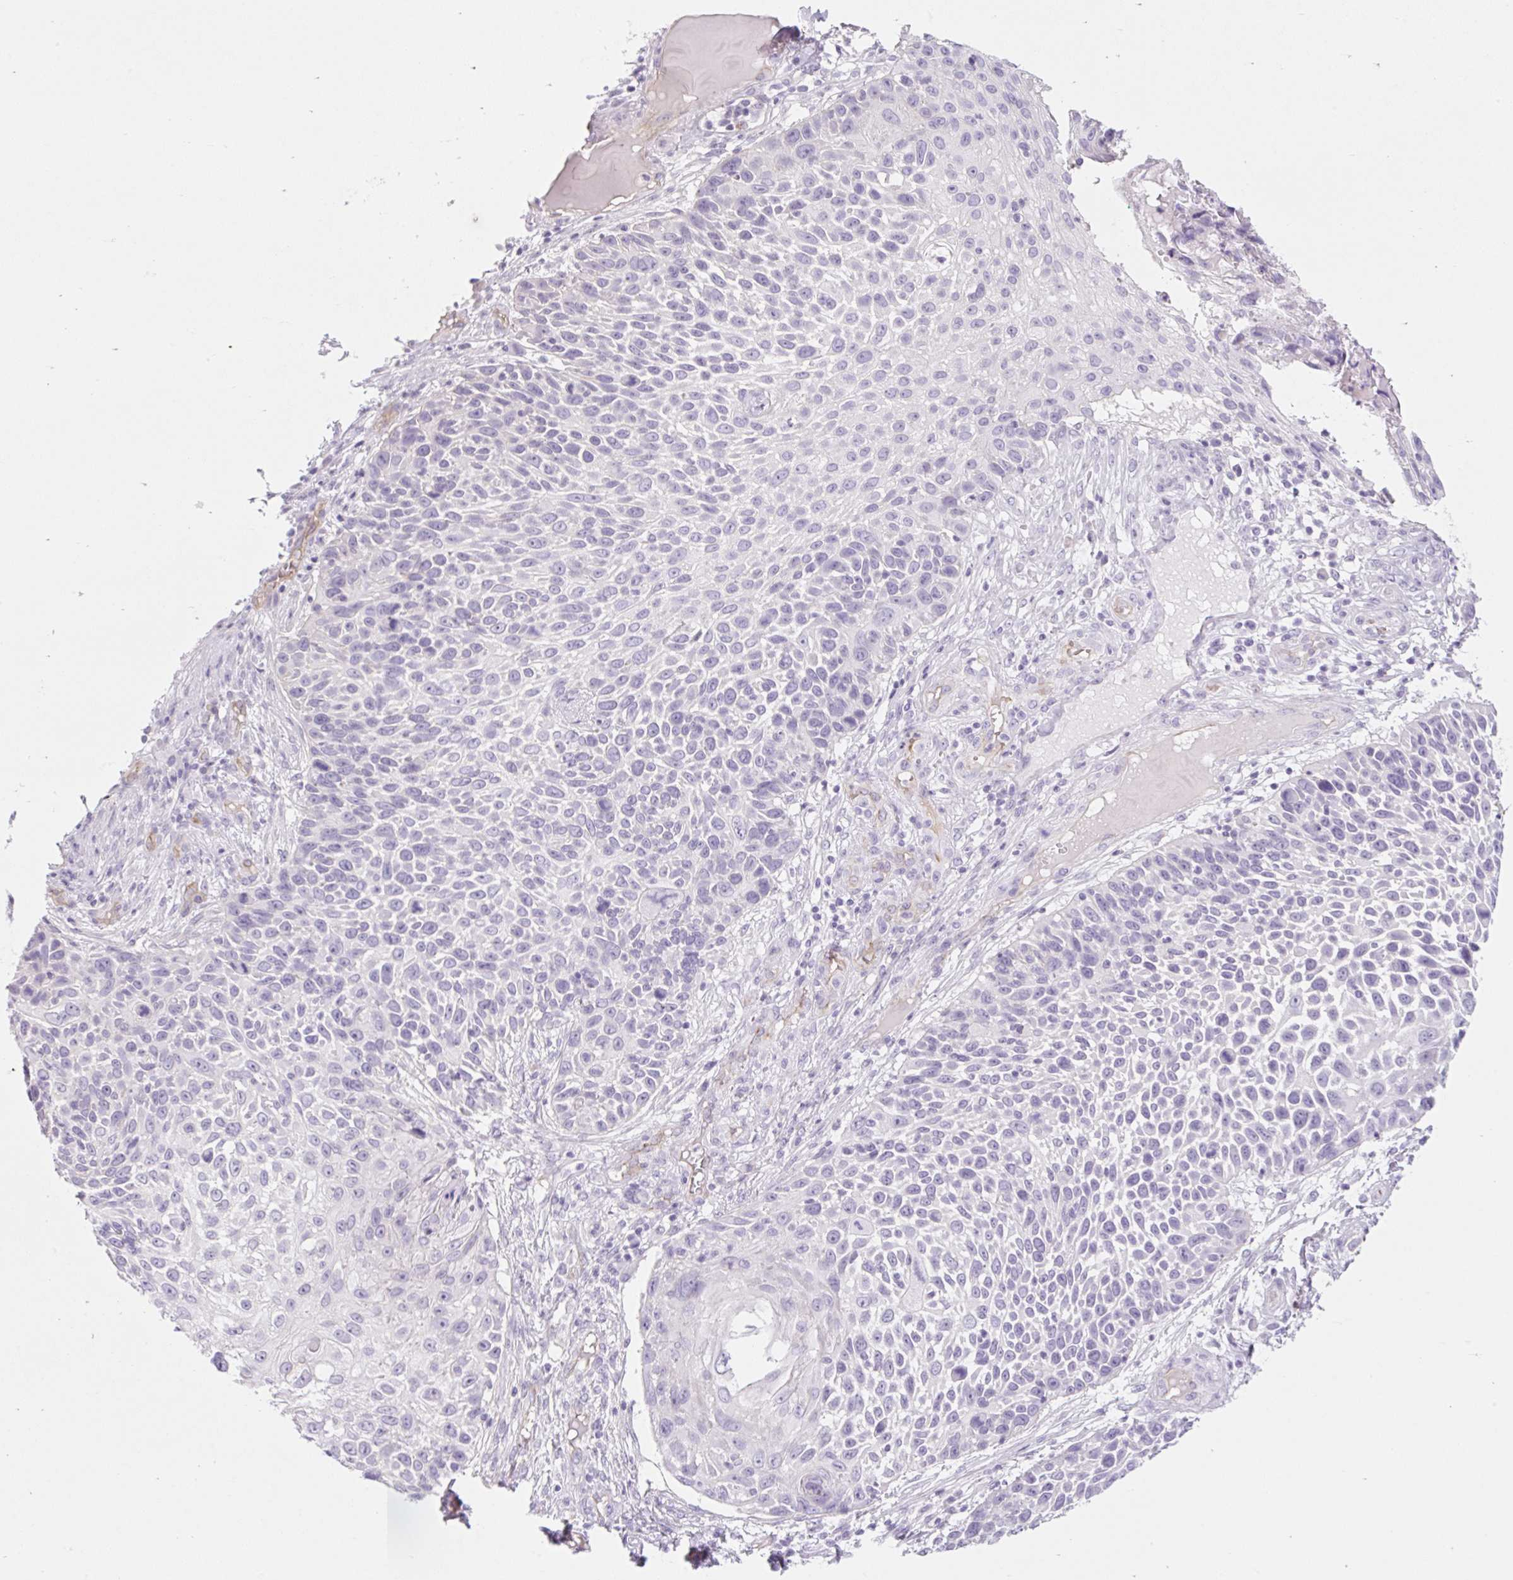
{"staining": {"intensity": "negative", "quantity": "none", "location": "none"}, "tissue": "skin cancer", "cell_type": "Tumor cells", "image_type": "cancer", "snomed": [{"axis": "morphology", "description": "Squamous cell carcinoma, NOS"}, {"axis": "topography", "description": "Skin"}], "caption": "Tumor cells are negative for brown protein staining in skin cancer (squamous cell carcinoma).", "gene": "BCAS1", "patient": {"sex": "male", "age": 92}}